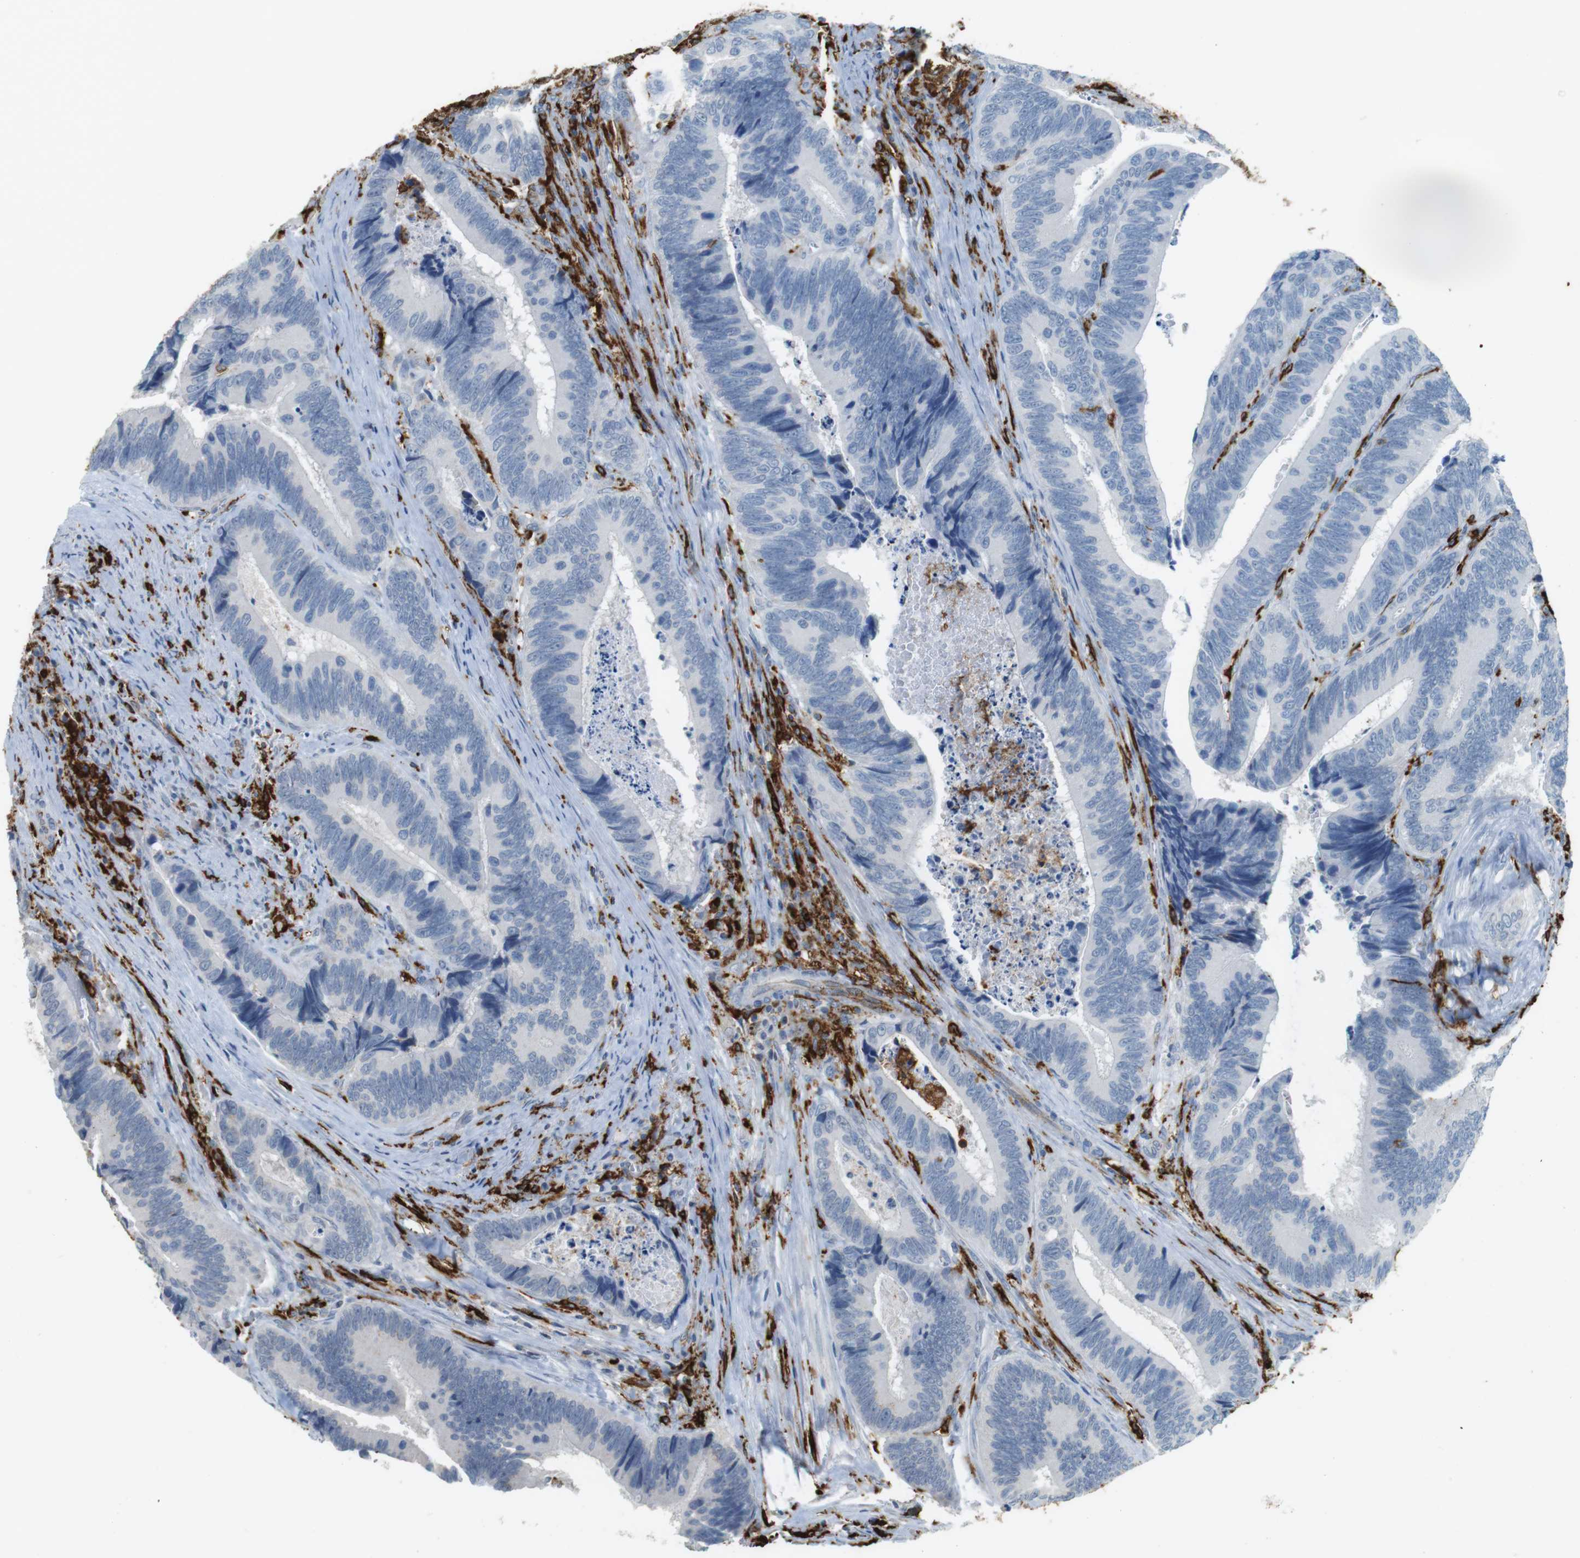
{"staining": {"intensity": "negative", "quantity": "none", "location": "none"}, "tissue": "colorectal cancer", "cell_type": "Tumor cells", "image_type": "cancer", "snomed": [{"axis": "morphology", "description": "Inflammation, NOS"}, {"axis": "morphology", "description": "Adenocarcinoma, NOS"}, {"axis": "topography", "description": "Colon"}], "caption": "Tumor cells show no significant protein staining in colorectal cancer (adenocarcinoma). (DAB immunohistochemistry, high magnification).", "gene": "HLA-DRA", "patient": {"sex": "male", "age": 72}}